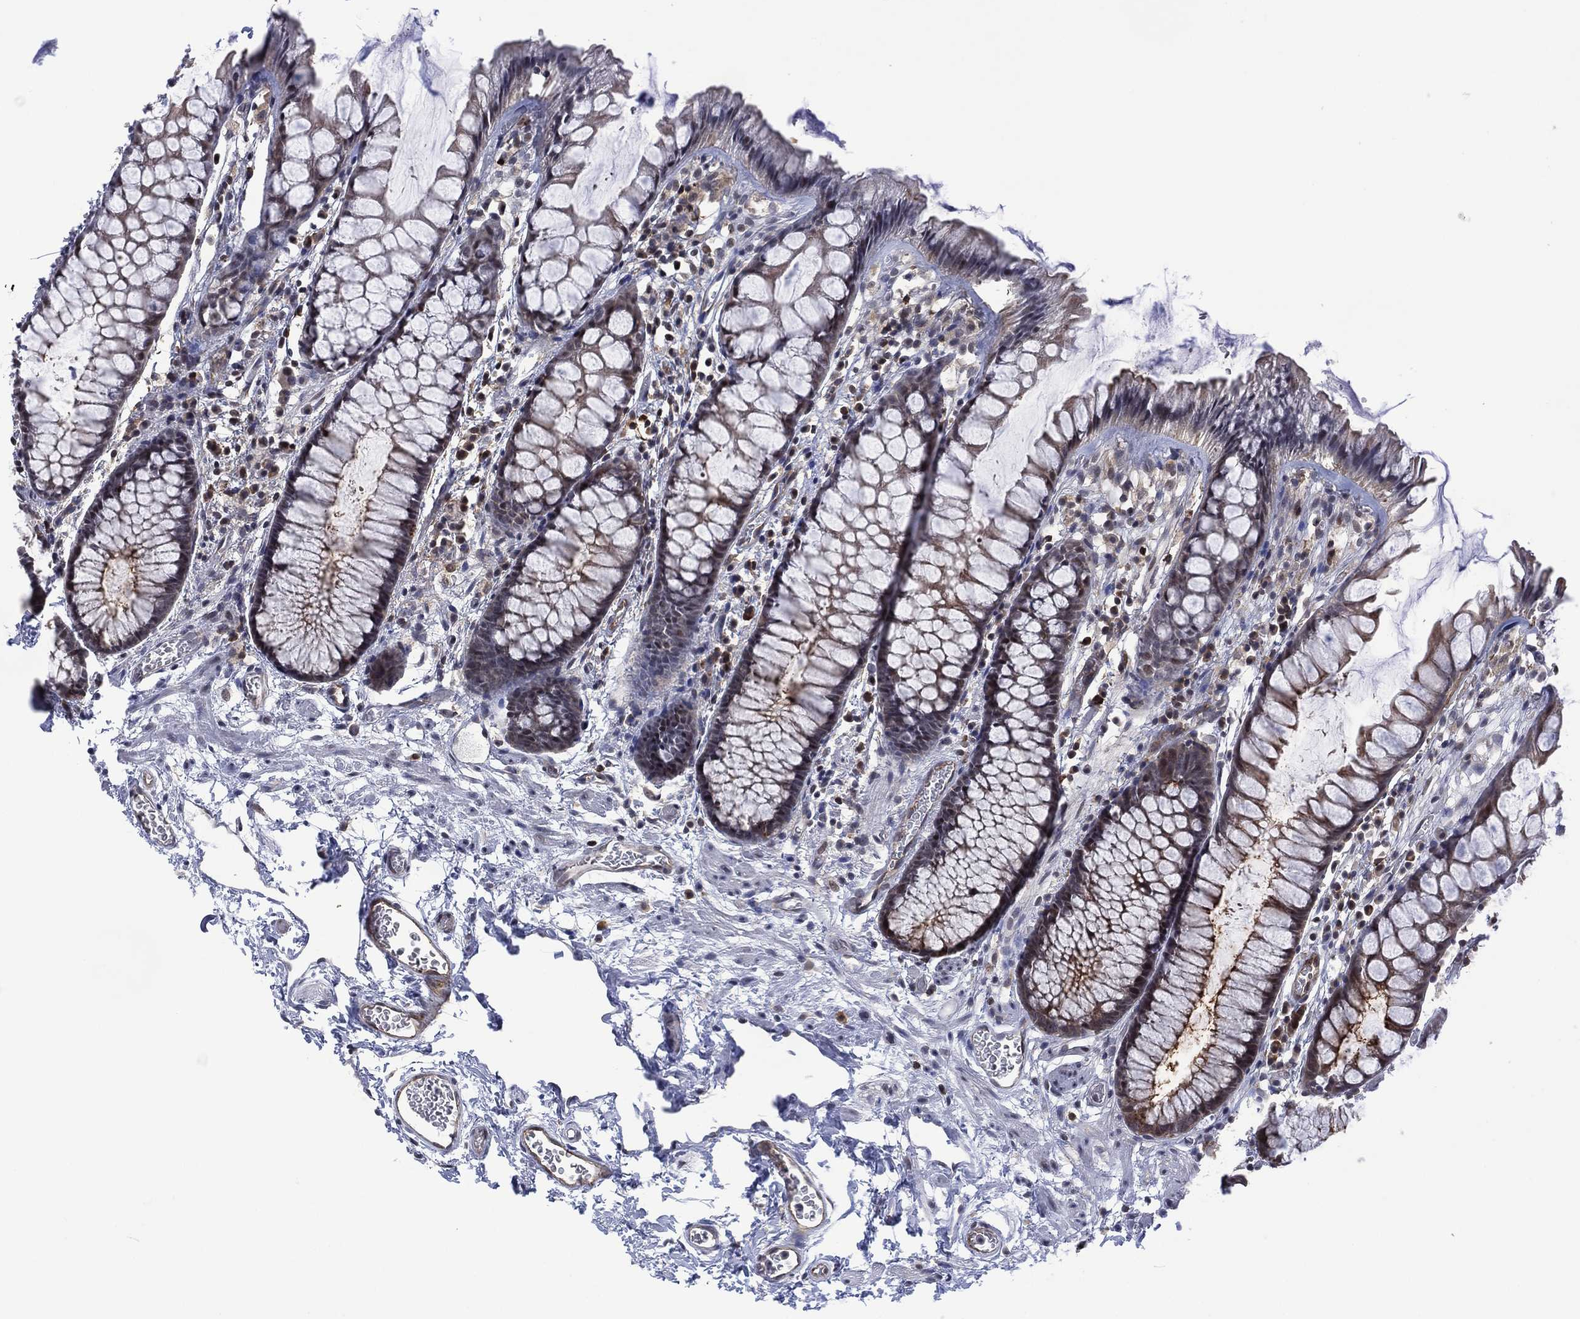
{"staining": {"intensity": "moderate", "quantity": "<25%", "location": "cytoplasmic/membranous"}, "tissue": "rectum", "cell_type": "Glandular cells", "image_type": "normal", "snomed": [{"axis": "morphology", "description": "Normal tissue, NOS"}, {"axis": "topography", "description": "Rectum"}], "caption": "Protein expression by immunohistochemistry (IHC) exhibits moderate cytoplasmic/membranous staining in approximately <25% of glandular cells in normal rectum.", "gene": "DPP4", "patient": {"sex": "female", "age": 62}}